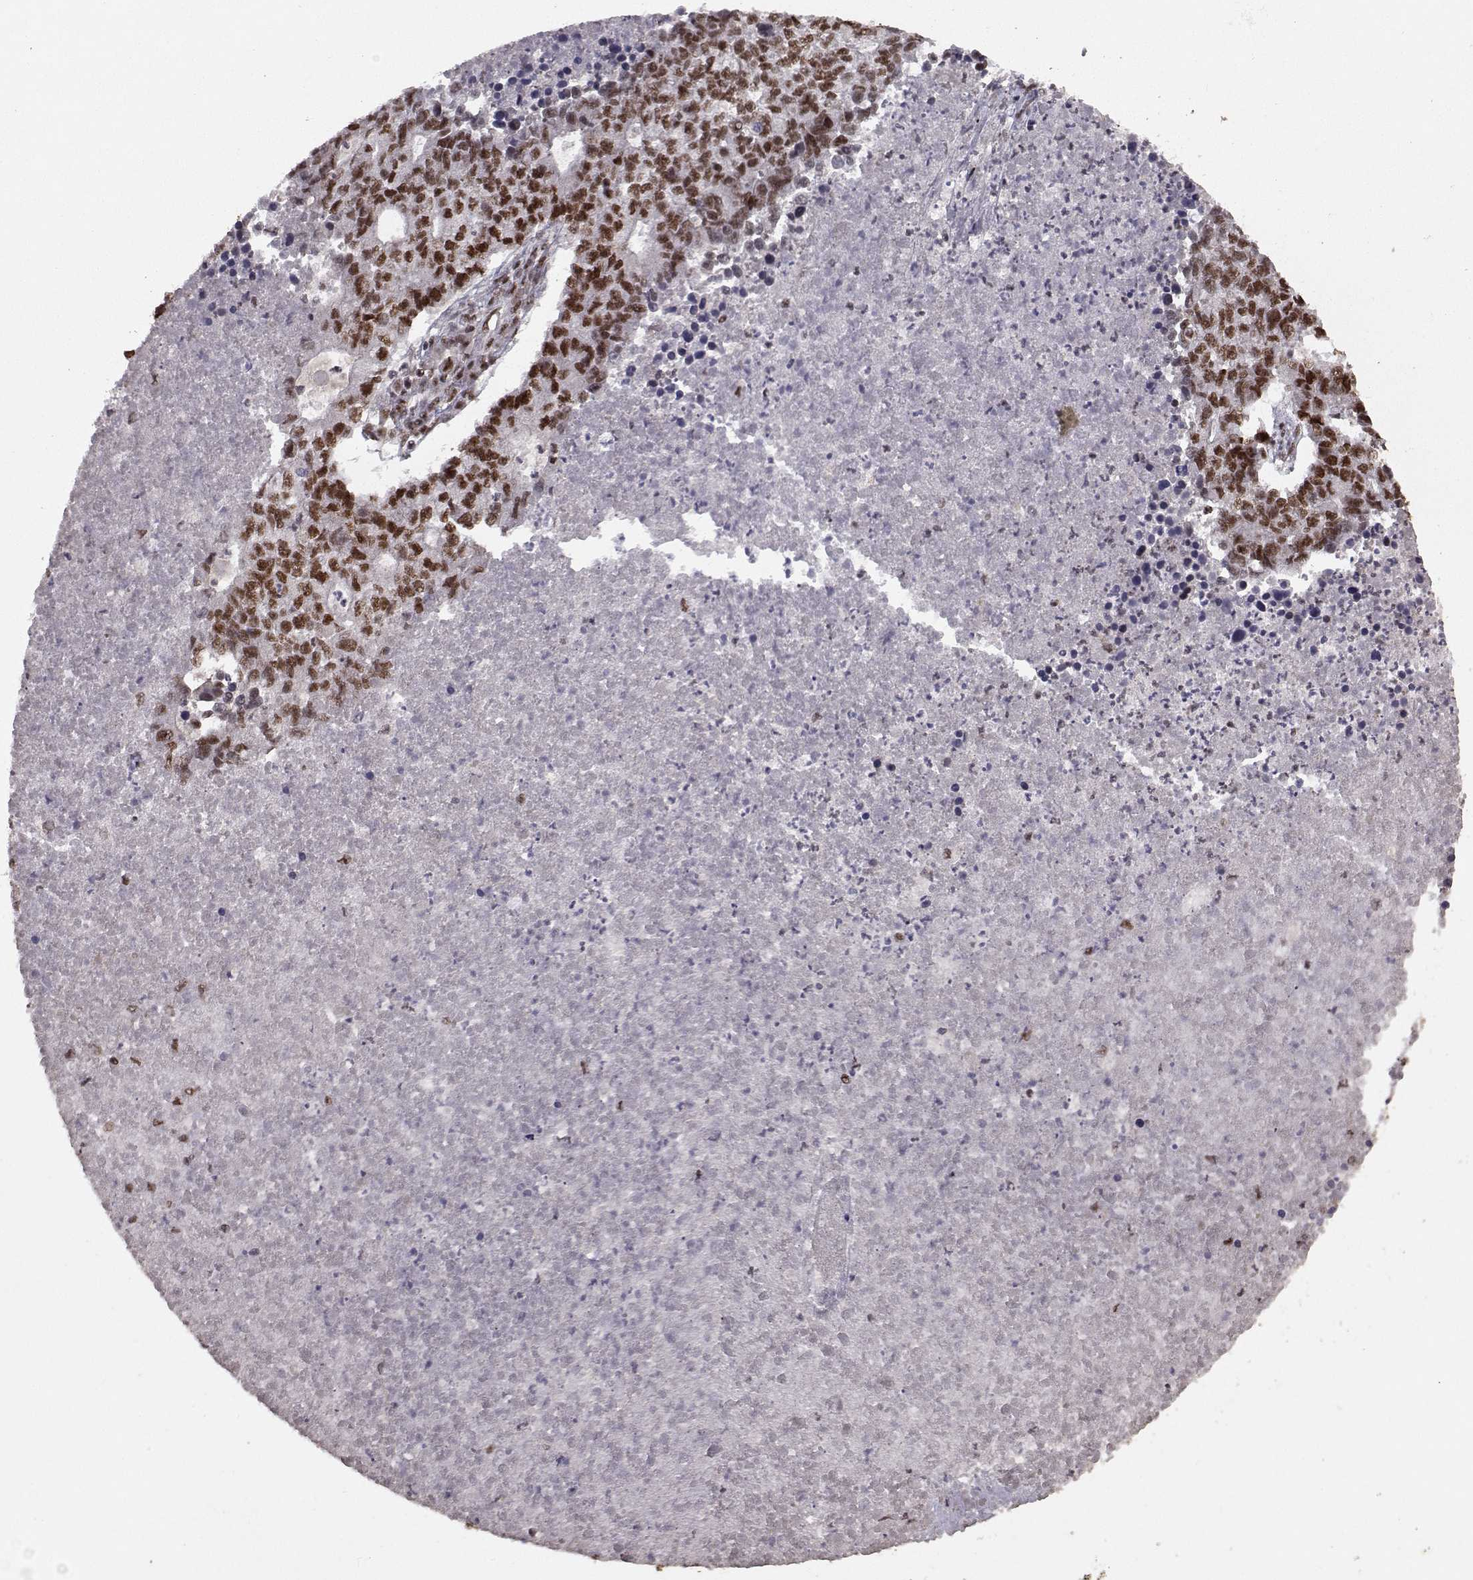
{"staining": {"intensity": "strong", "quantity": ">75%", "location": "nuclear"}, "tissue": "lung cancer", "cell_type": "Tumor cells", "image_type": "cancer", "snomed": [{"axis": "morphology", "description": "Adenocarcinoma, NOS"}, {"axis": "topography", "description": "Lung"}], "caption": "Human lung cancer (adenocarcinoma) stained with a protein marker shows strong staining in tumor cells.", "gene": "SF1", "patient": {"sex": "male", "age": 57}}